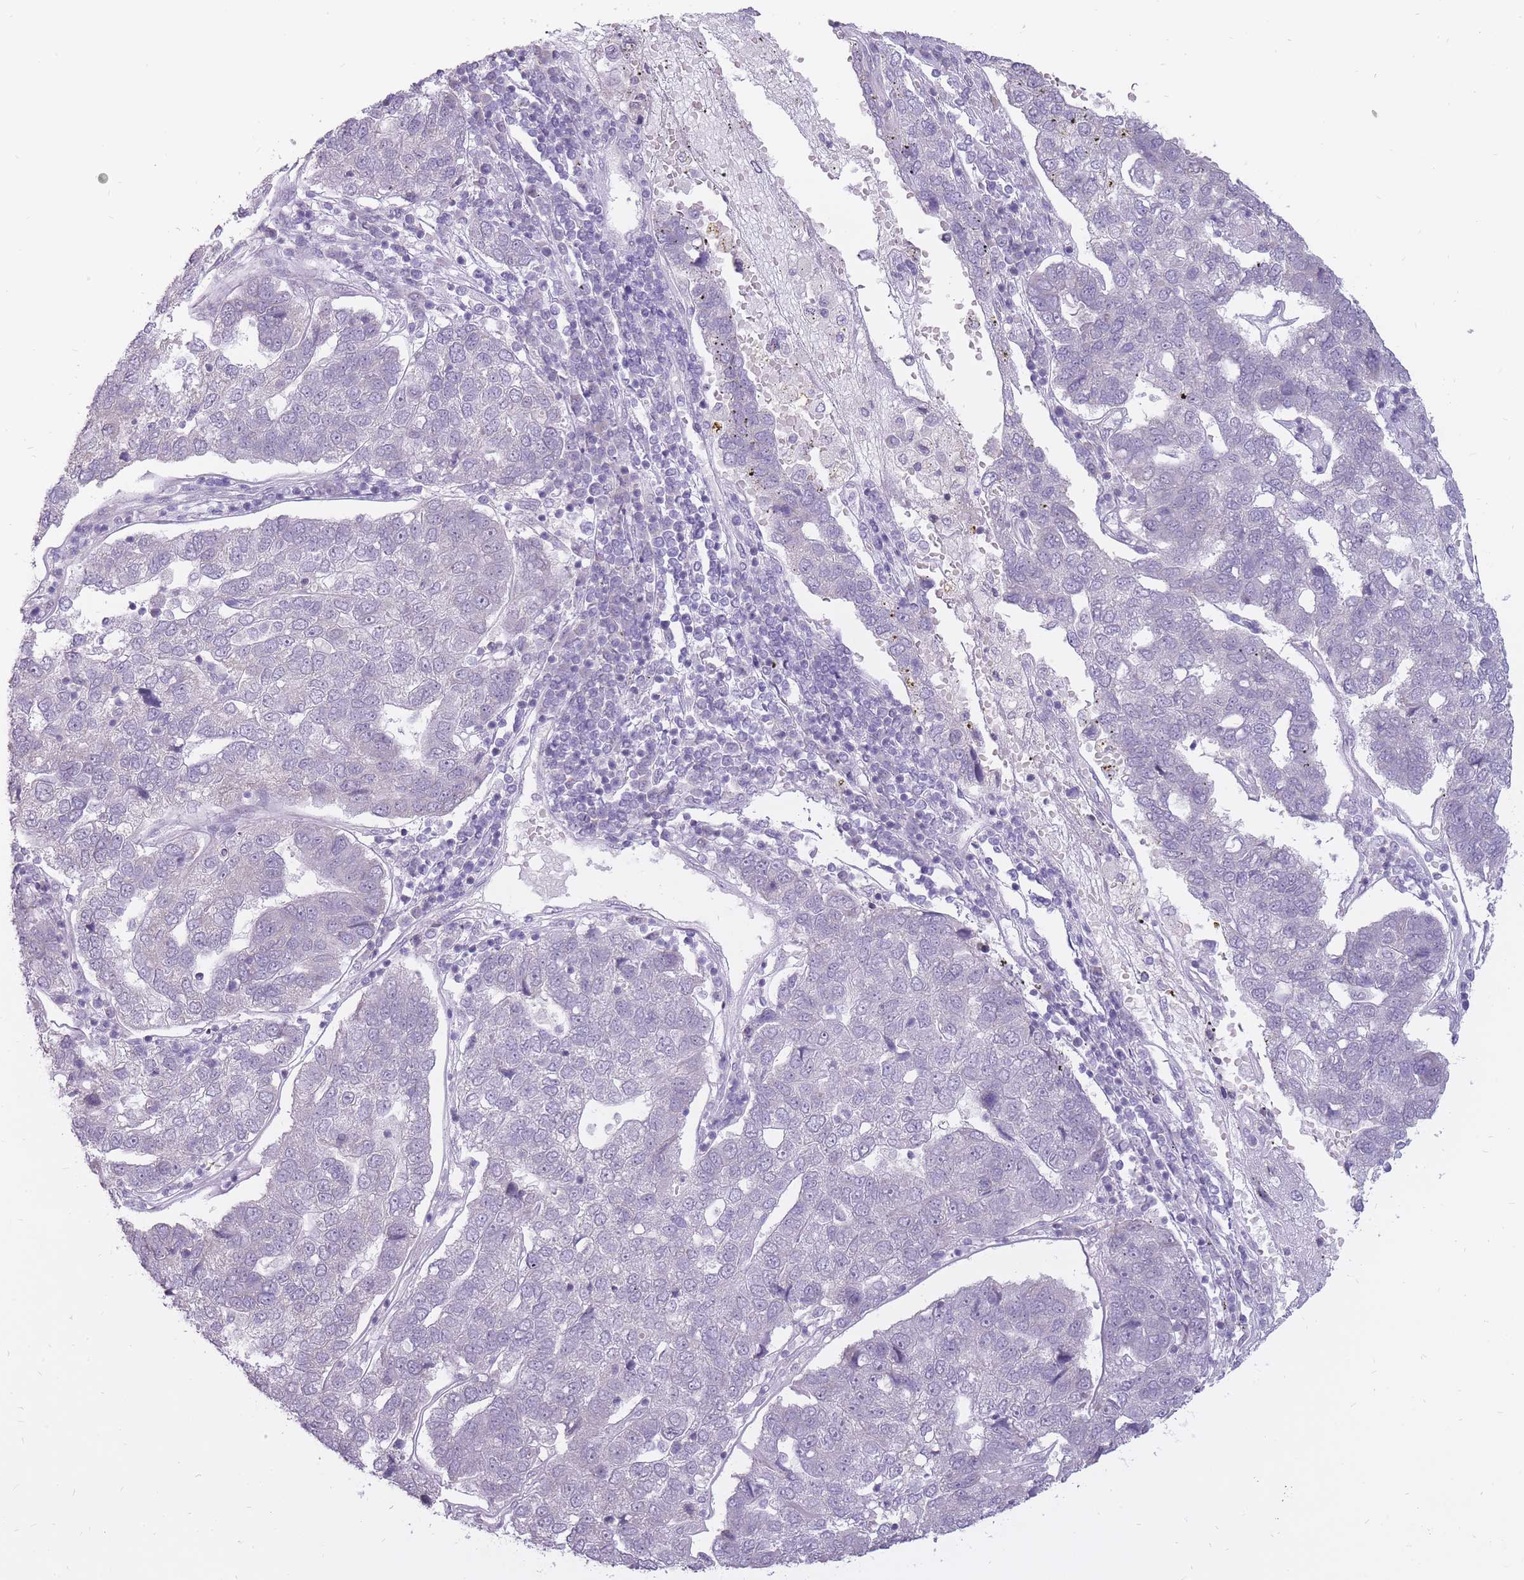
{"staining": {"intensity": "negative", "quantity": "none", "location": "none"}, "tissue": "pancreatic cancer", "cell_type": "Tumor cells", "image_type": "cancer", "snomed": [{"axis": "morphology", "description": "Adenocarcinoma, NOS"}, {"axis": "topography", "description": "Pancreas"}], "caption": "The immunohistochemistry (IHC) micrograph has no significant expression in tumor cells of pancreatic cancer tissue. The staining was performed using DAB to visualize the protein expression in brown, while the nuclei were stained in blue with hematoxylin (Magnification: 20x).", "gene": "POMZP3", "patient": {"sex": "female", "age": 61}}